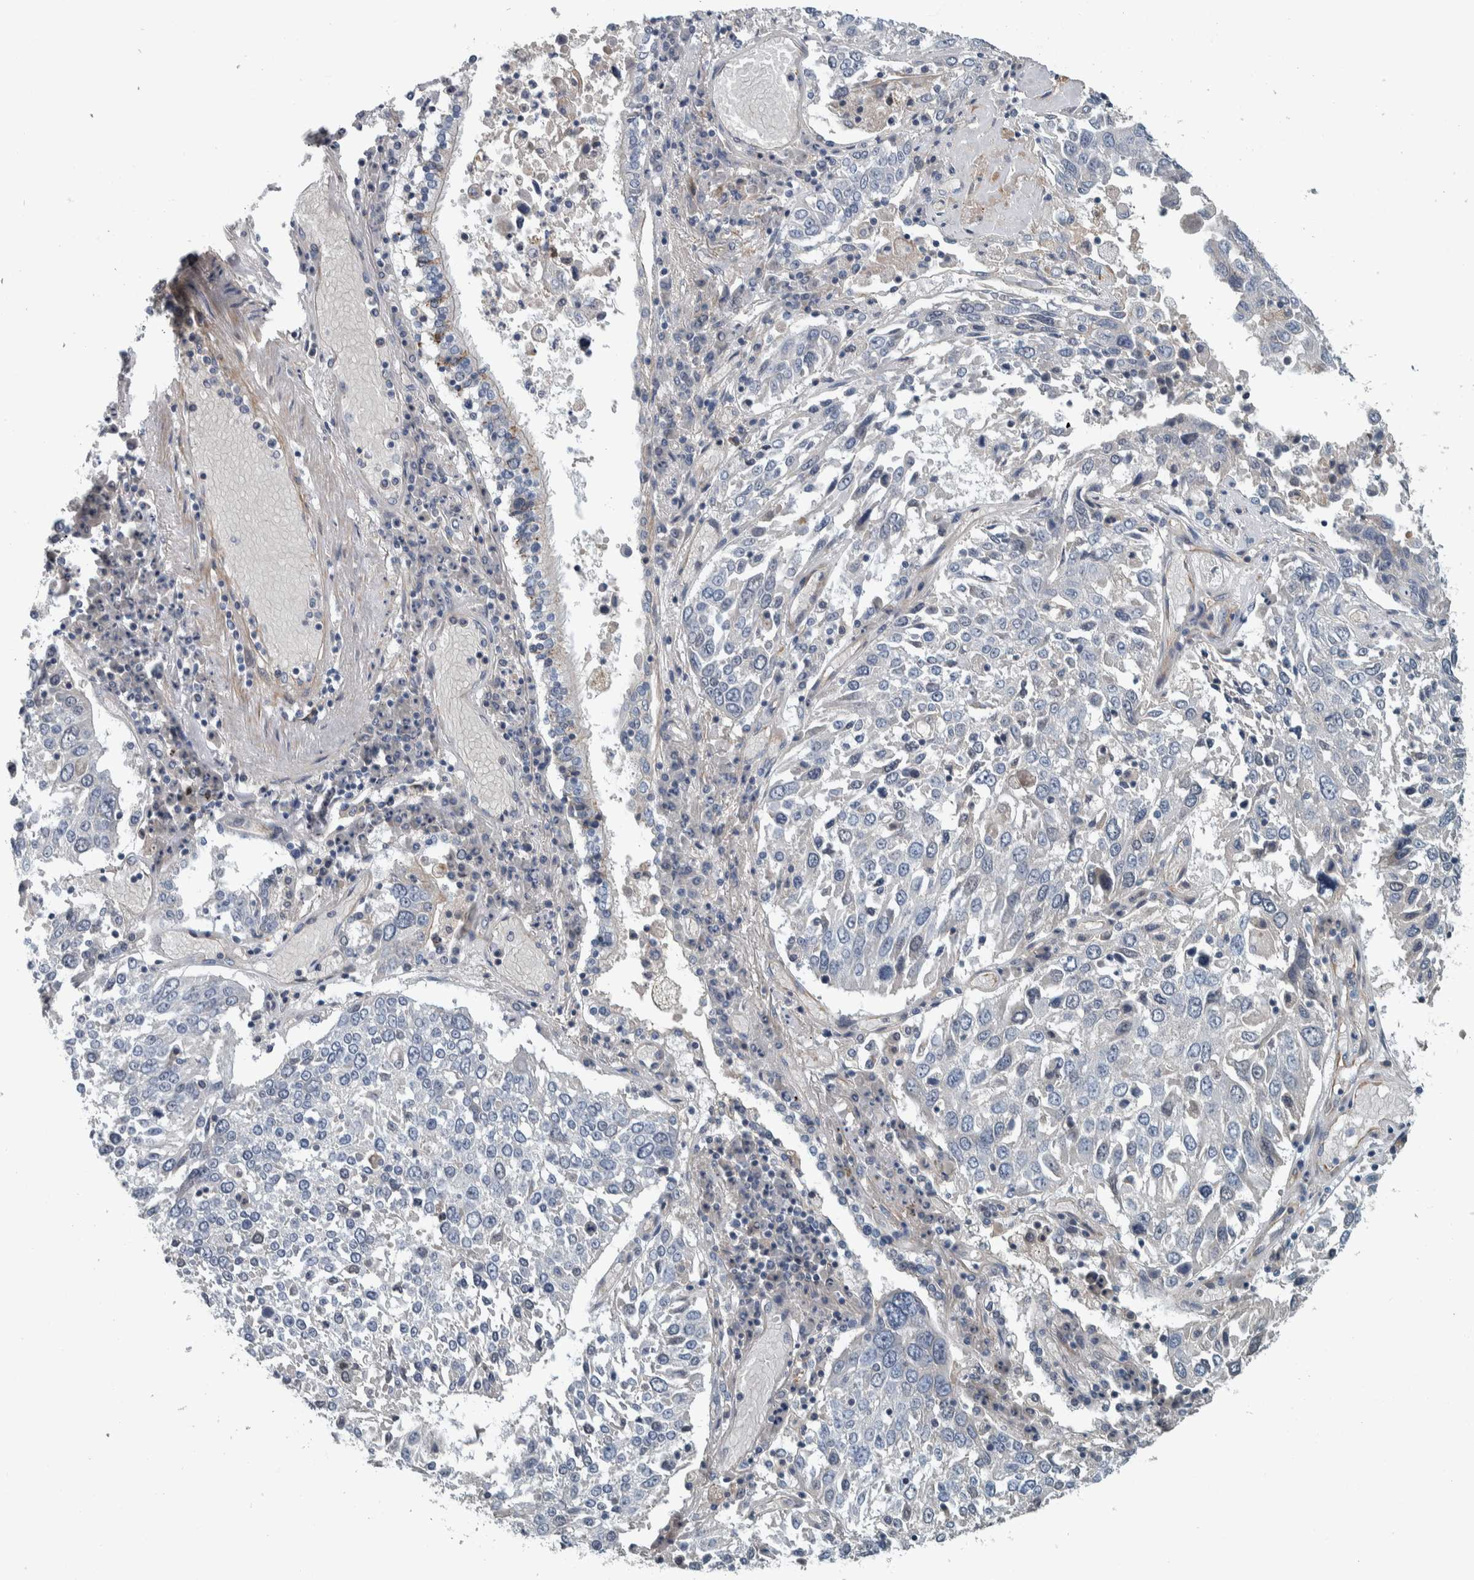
{"staining": {"intensity": "negative", "quantity": "none", "location": "none"}, "tissue": "lung cancer", "cell_type": "Tumor cells", "image_type": "cancer", "snomed": [{"axis": "morphology", "description": "Squamous cell carcinoma, NOS"}, {"axis": "topography", "description": "Lung"}], "caption": "An immunohistochemistry (IHC) photomicrograph of lung squamous cell carcinoma is shown. There is no staining in tumor cells of lung squamous cell carcinoma. Brightfield microscopy of immunohistochemistry stained with DAB (3,3'-diaminobenzidine) (brown) and hematoxylin (blue), captured at high magnification.", "gene": "SERPINC1", "patient": {"sex": "male", "age": 65}}